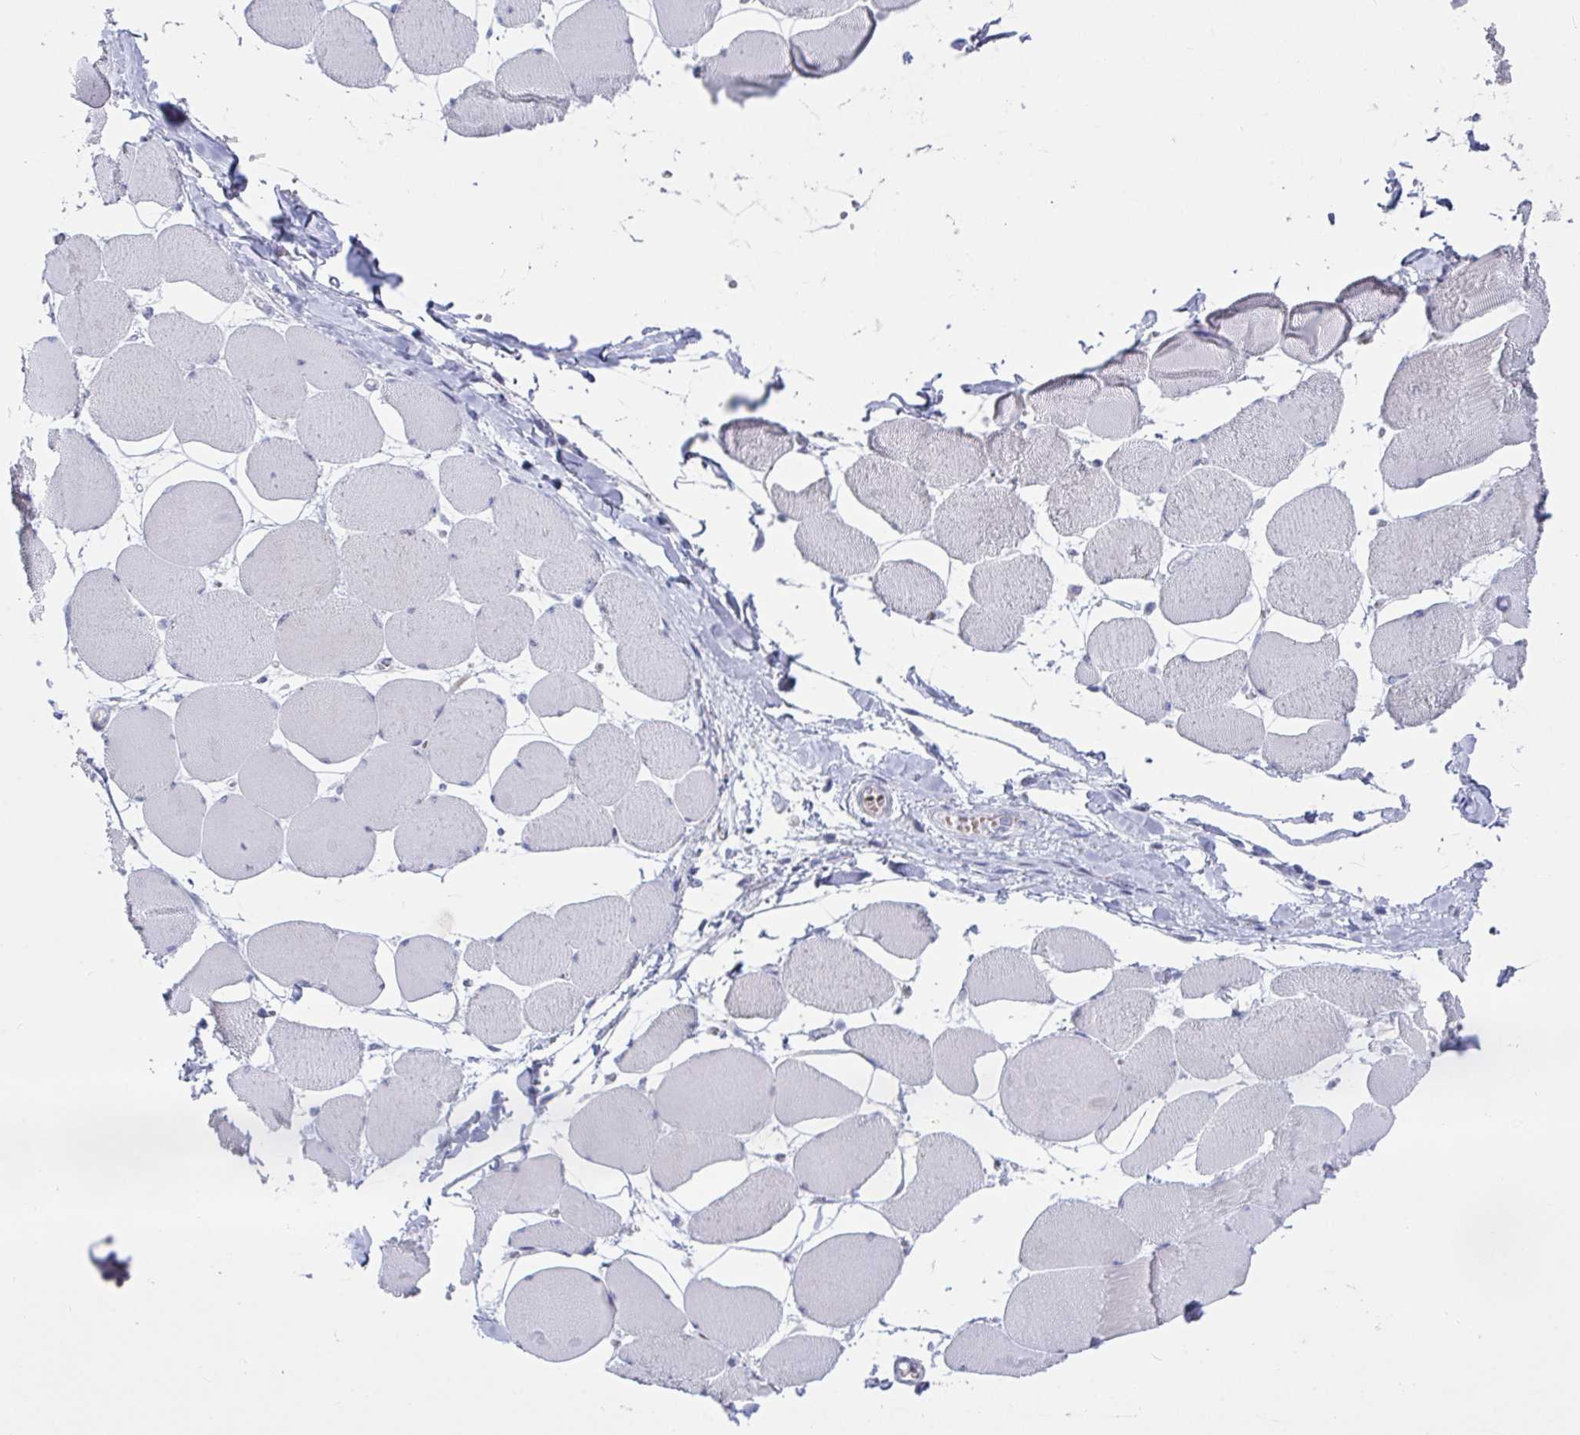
{"staining": {"intensity": "negative", "quantity": "none", "location": "none"}, "tissue": "skeletal muscle", "cell_type": "Myocytes", "image_type": "normal", "snomed": [{"axis": "morphology", "description": "Normal tissue, NOS"}, {"axis": "topography", "description": "Skeletal muscle"}], "caption": "Skeletal muscle was stained to show a protein in brown. There is no significant expression in myocytes. (DAB immunohistochemistry with hematoxylin counter stain).", "gene": "NPY", "patient": {"sex": "female", "age": 75}}